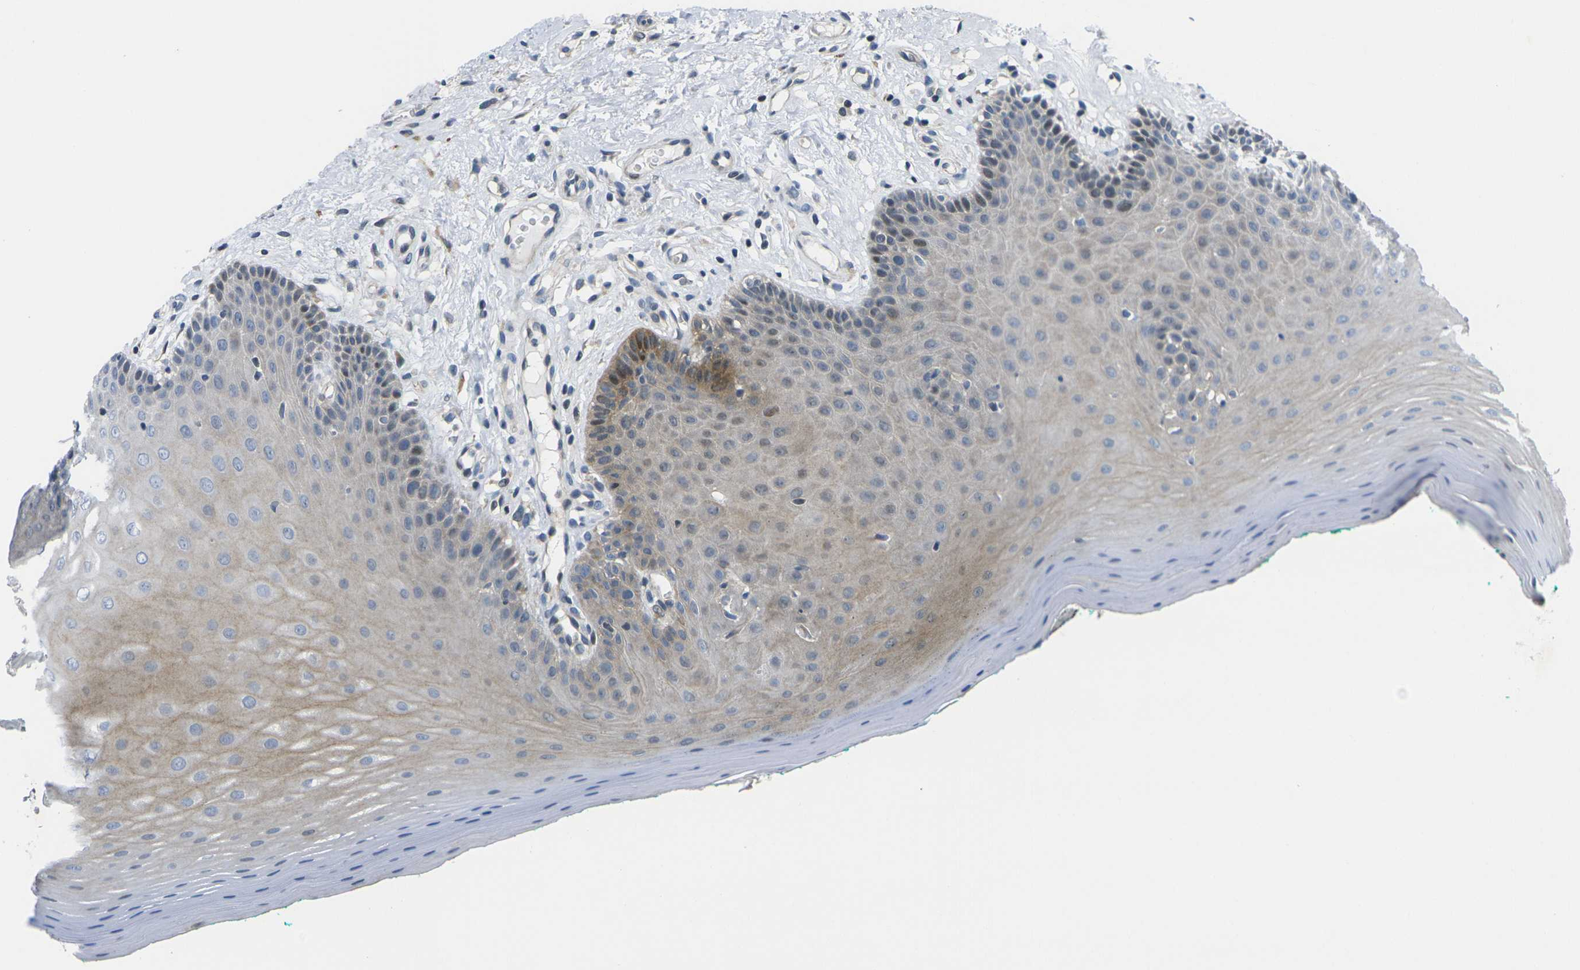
{"staining": {"intensity": "moderate", "quantity": "25%-75%", "location": "cytoplasmic/membranous"}, "tissue": "oral mucosa", "cell_type": "Squamous epithelial cells", "image_type": "normal", "snomed": [{"axis": "morphology", "description": "Normal tissue, NOS"}, {"axis": "topography", "description": "Skeletal muscle"}, {"axis": "topography", "description": "Oral tissue"}], "caption": "Moderate cytoplasmic/membranous staining for a protein is seen in about 25%-75% of squamous epithelial cells of normal oral mucosa using immunohistochemistry.", "gene": "ROBO2", "patient": {"sex": "male", "age": 58}}